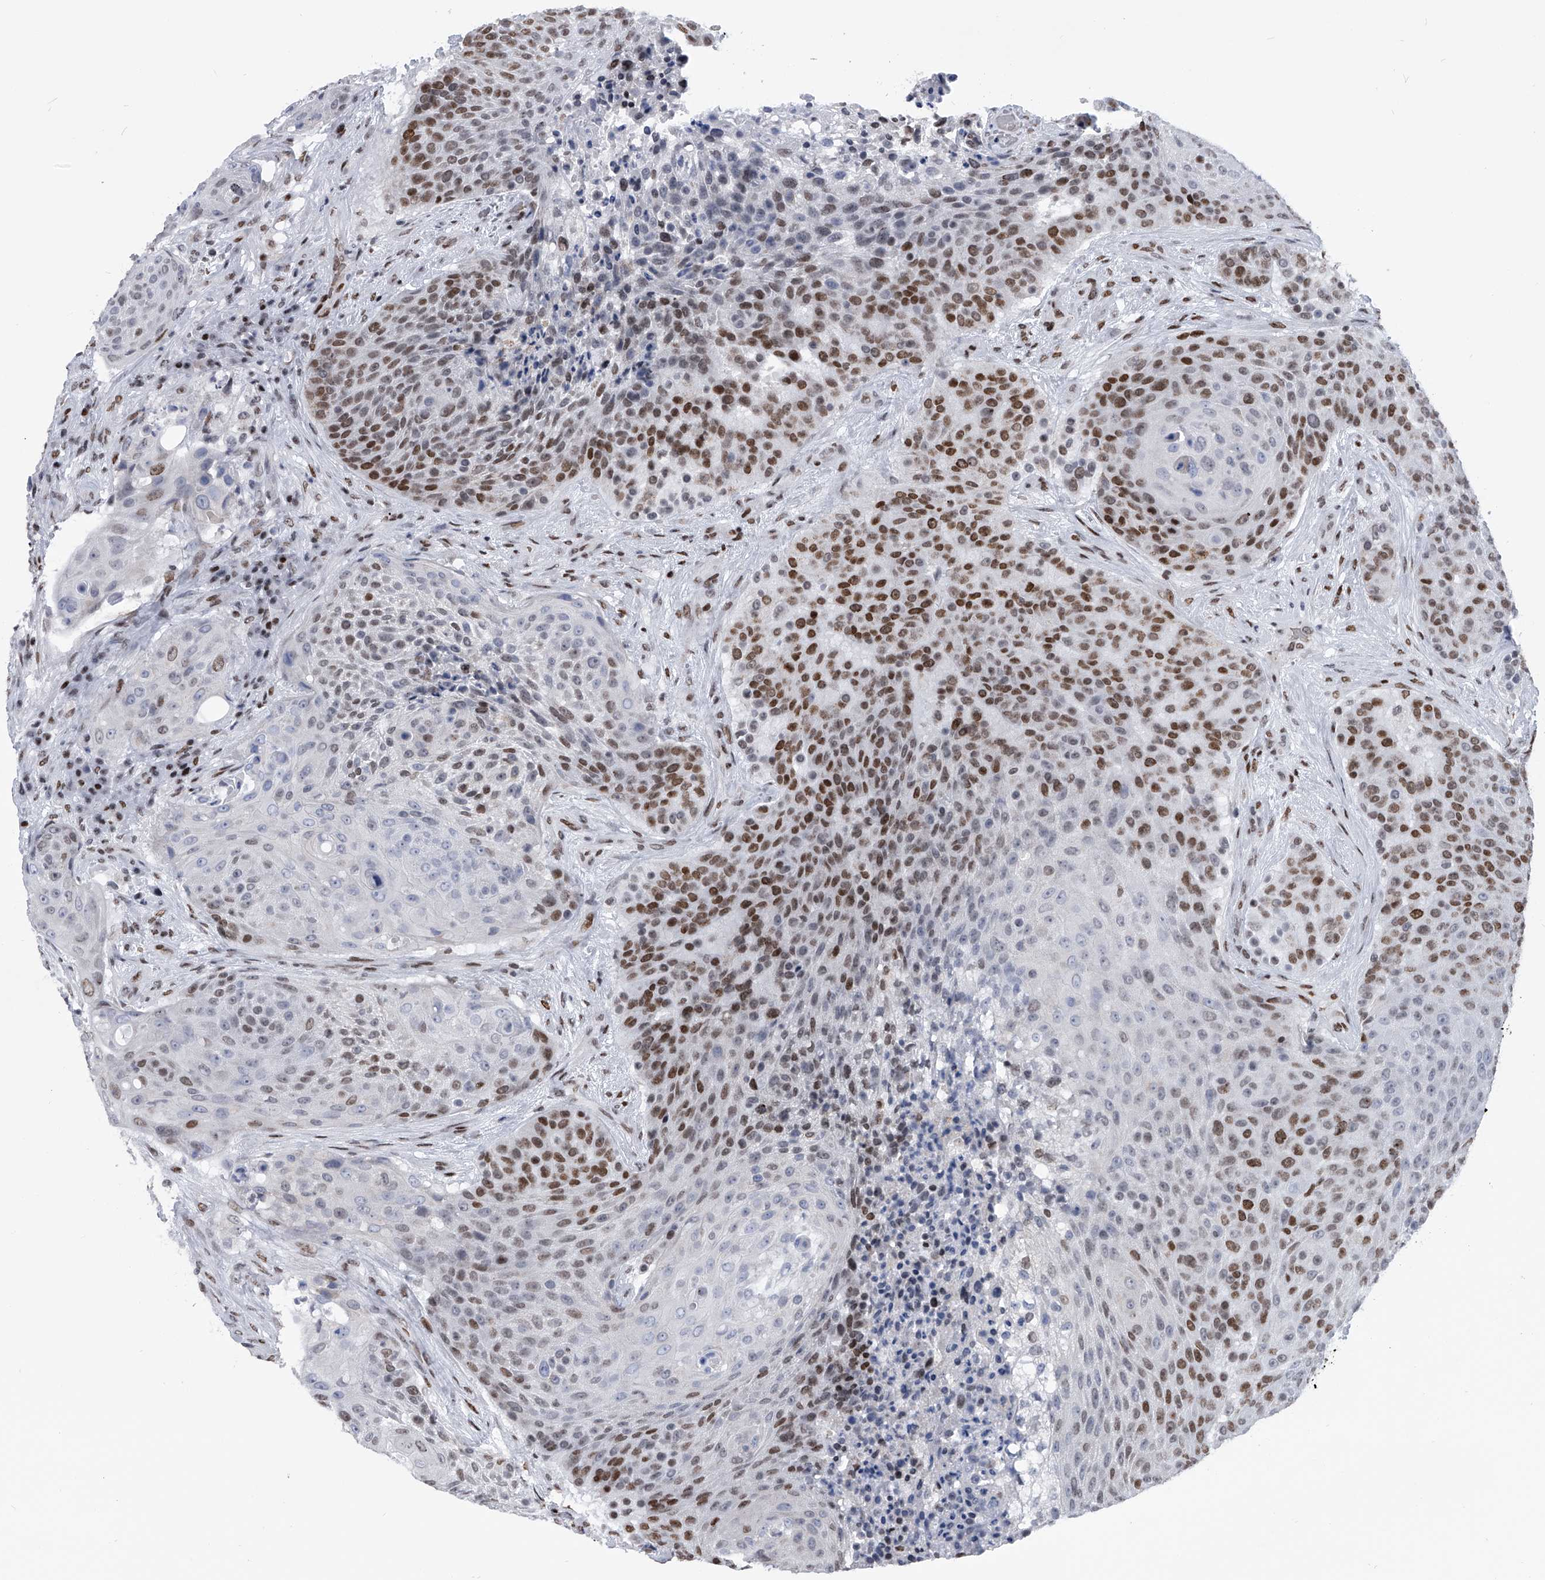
{"staining": {"intensity": "moderate", "quantity": ">75%", "location": "nuclear"}, "tissue": "urothelial cancer", "cell_type": "Tumor cells", "image_type": "cancer", "snomed": [{"axis": "morphology", "description": "Urothelial carcinoma, High grade"}, {"axis": "topography", "description": "Urinary bladder"}], "caption": "Protein expression analysis of urothelial carcinoma (high-grade) displays moderate nuclear positivity in approximately >75% of tumor cells.", "gene": "SIM2", "patient": {"sex": "female", "age": 63}}